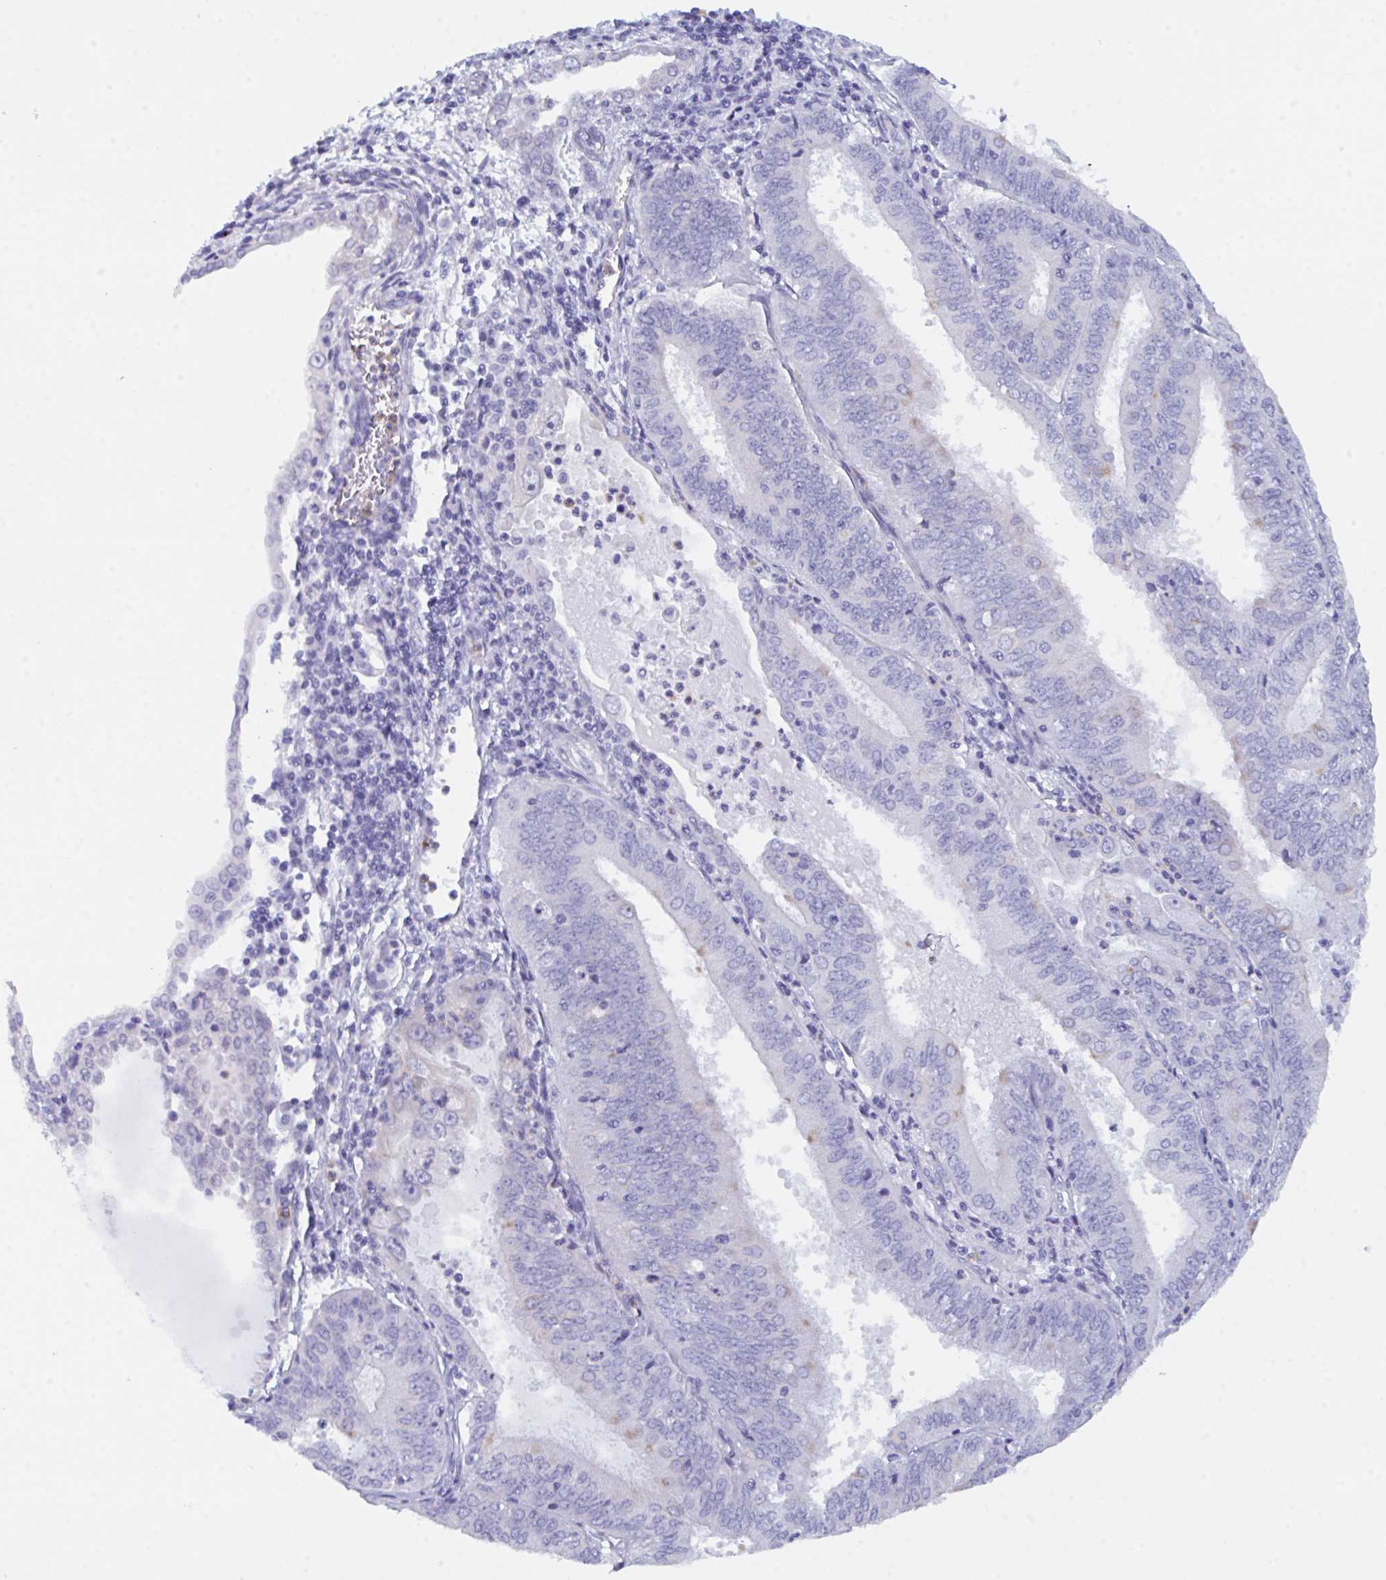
{"staining": {"intensity": "negative", "quantity": "none", "location": "none"}, "tissue": "cervical cancer", "cell_type": "Tumor cells", "image_type": "cancer", "snomed": [{"axis": "morphology", "description": "Adenocarcinoma, NOS"}, {"axis": "topography", "description": "Cervix"}], "caption": "Immunohistochemistry histopathology image of neoplastic tissue: human cervical cancer stained with DAB demonstrates no significant protein staining in tumor cells.", "gene": "CEP170B", "patient": {"sex": "female", "age": 56}}